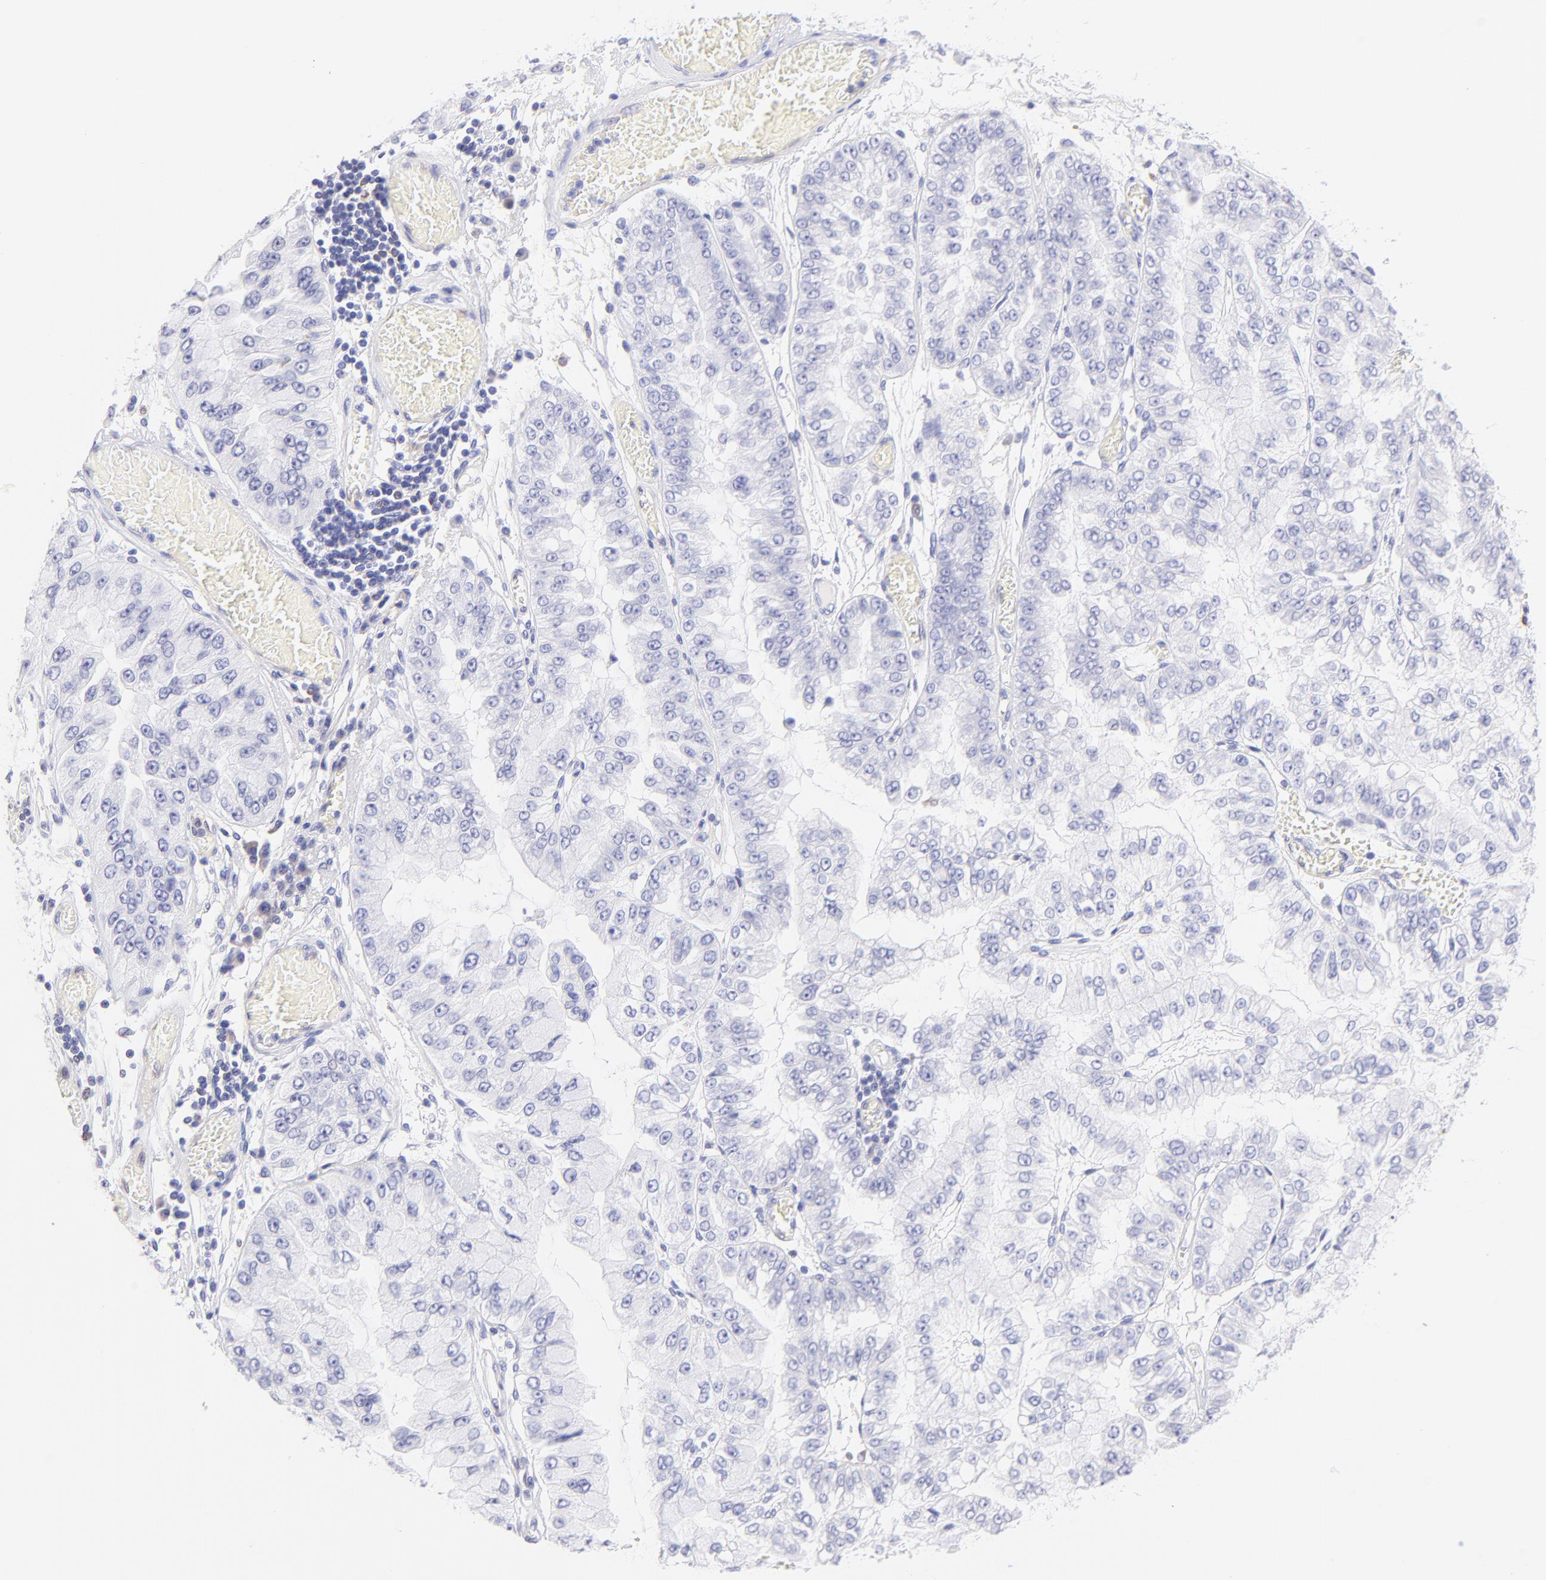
{"staining": {"intensity": "negative", "quantity": "none", "location": "none"}, "tissue": "liver cancer", "cell_type": "Tumor cells", "image_type": "cancer", "snomed": [{"axis": "morphology", "description": "Cholangiocarcinoma"}, {"axis": "topography", "description": "Liver"}], "caption": "High power microscopy photomicrograph of an immunohistochemistry image of liver cholangiocarcinoma, revealing no significant positivity in tumor cells.", "gene": "IRAG2", "patient": {"sex": "female", "age": 79}}